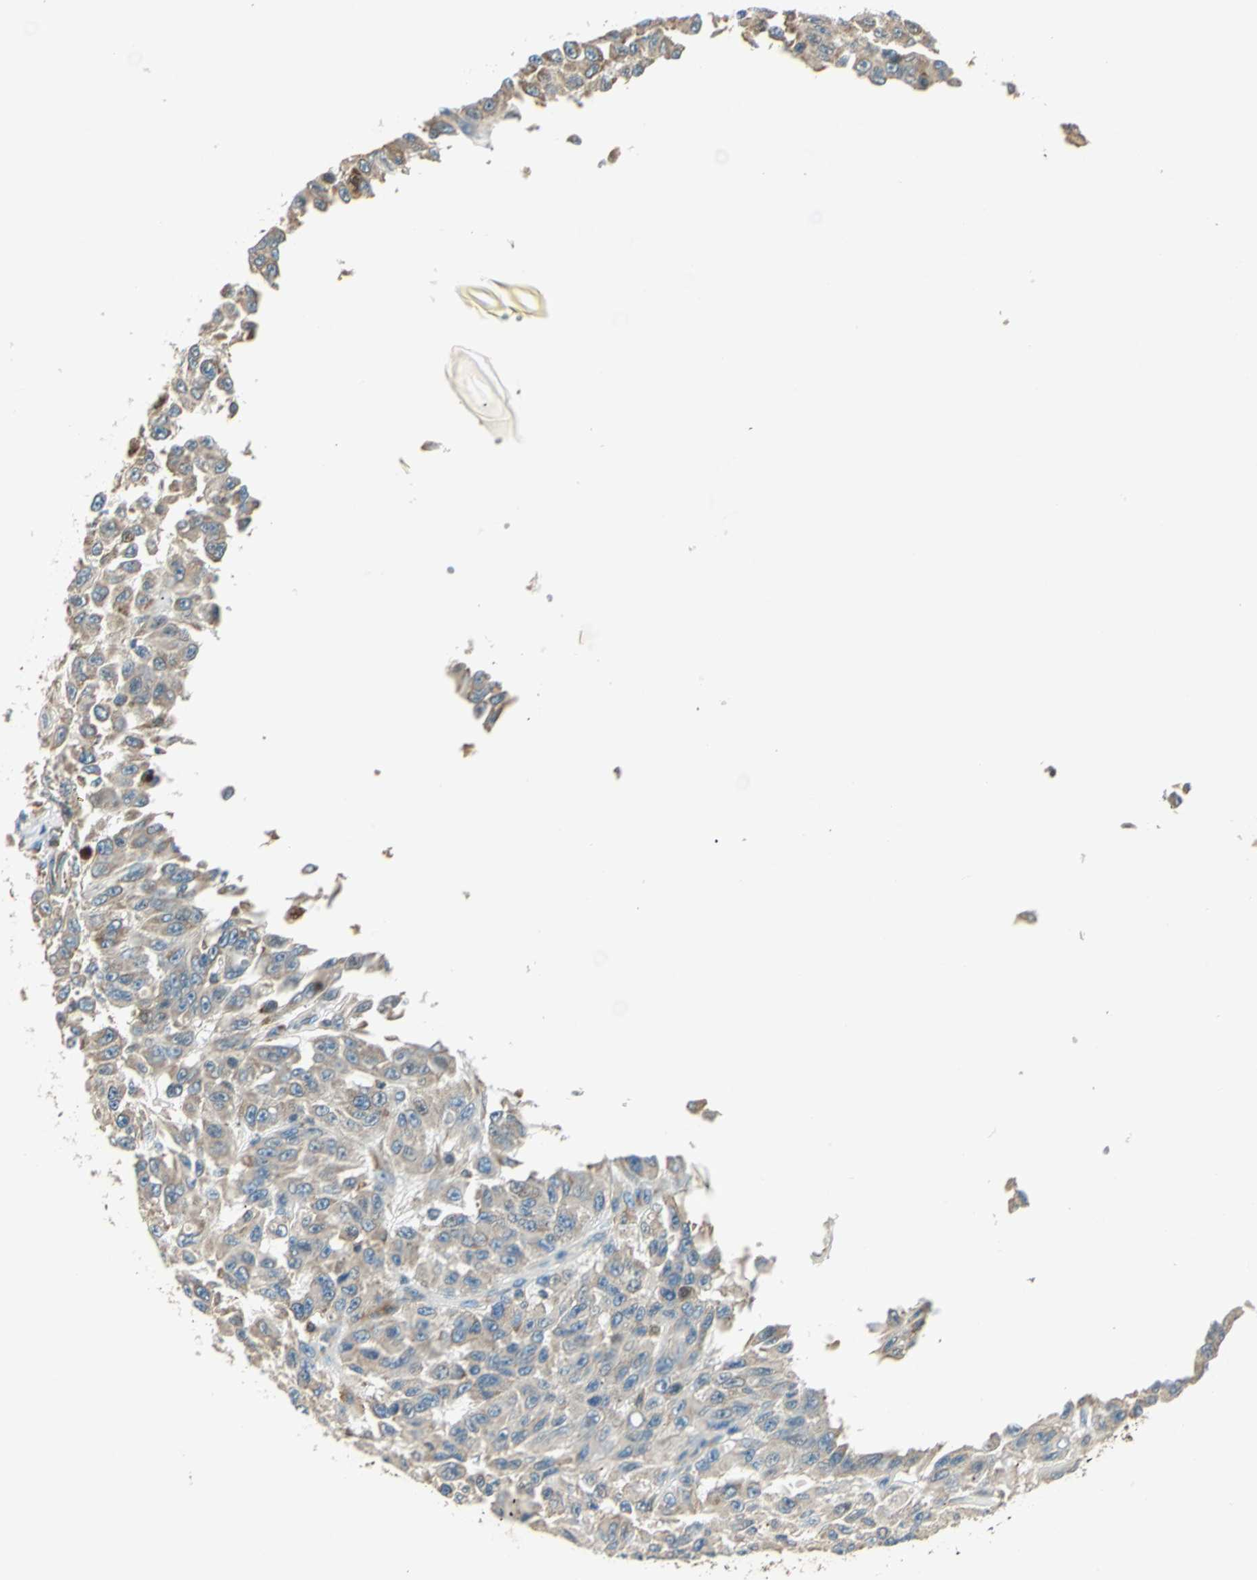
{"staining": {"intensity": "weak", "quantity": ">75%", "location": "cytoplasmic/membranous"}, "tissue": "melanoma", "cell_type": "Tumor cells", "image_type": "cancer", "snomed": [{"axis": "morphology", "description": "Malignant melanoma, NOS"}, {"axis": "topography", "description": "Skin"}], "caption": "Protein expression by immunohistochemistry reveals weak cytoplasmic/membranous positivity in about >75% of tumor cells in melanoma.", "gene": "PDIA4", "patient": {"sex": "male", "age": 30}}